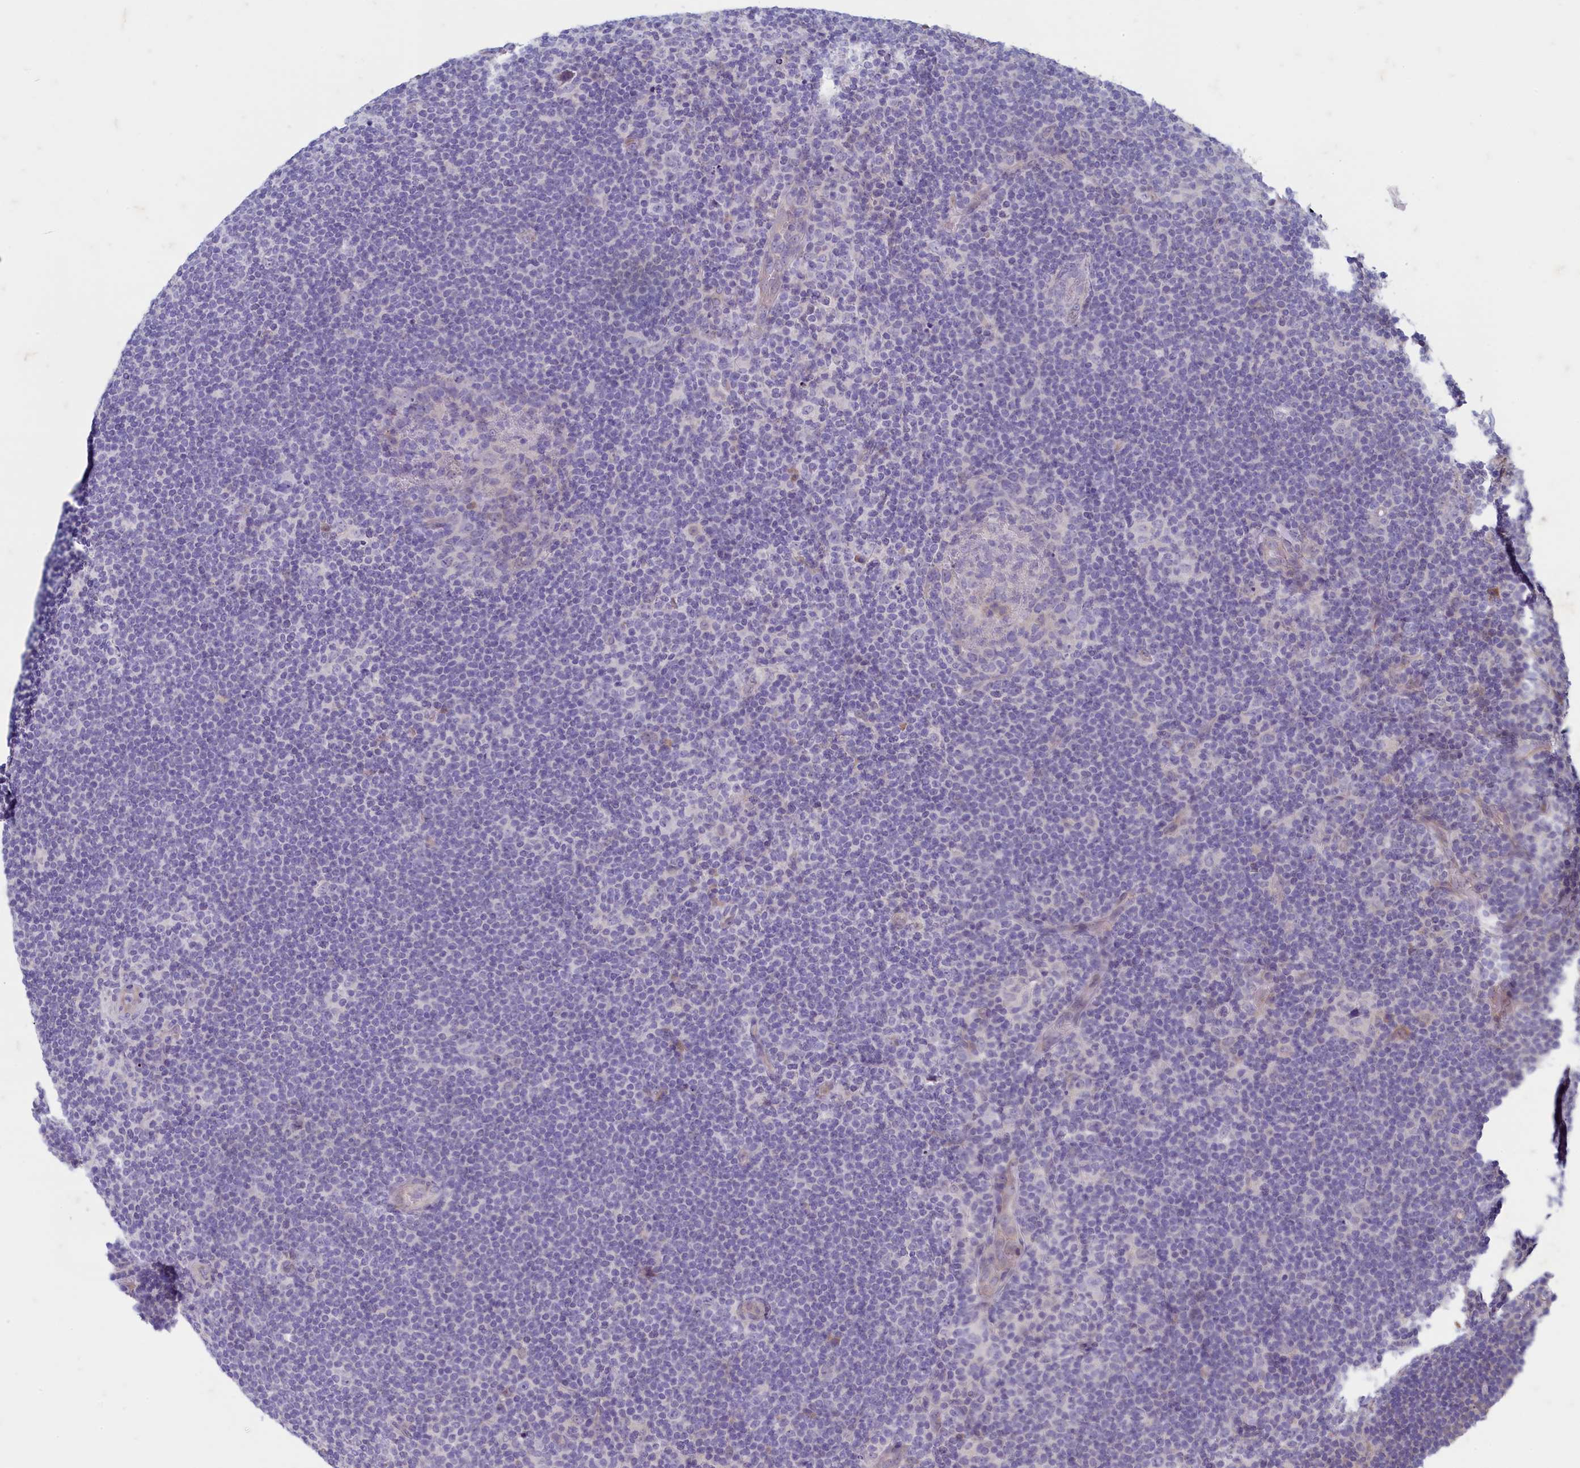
{"staining": {"intensity": "negative", "quantity": "none", "location": "none"}, "tissue": "lymphoma", "cell_type": "Tumor cells", "image_type": "cancer", "snomed": [{"axis": "morphology", "description": "Hodgkin's disease, NOS"}, {"axis": "topography", "description": "Lymph node"}], "caption": "Immunohistochemistry (IHC) image of neoplastic tissue: human lymphoma stained with DAB reveals no significant protein expression in tumor cells.", "gene": "MAP1LC3A", "patient": {"sex": "female", "age": 57}}